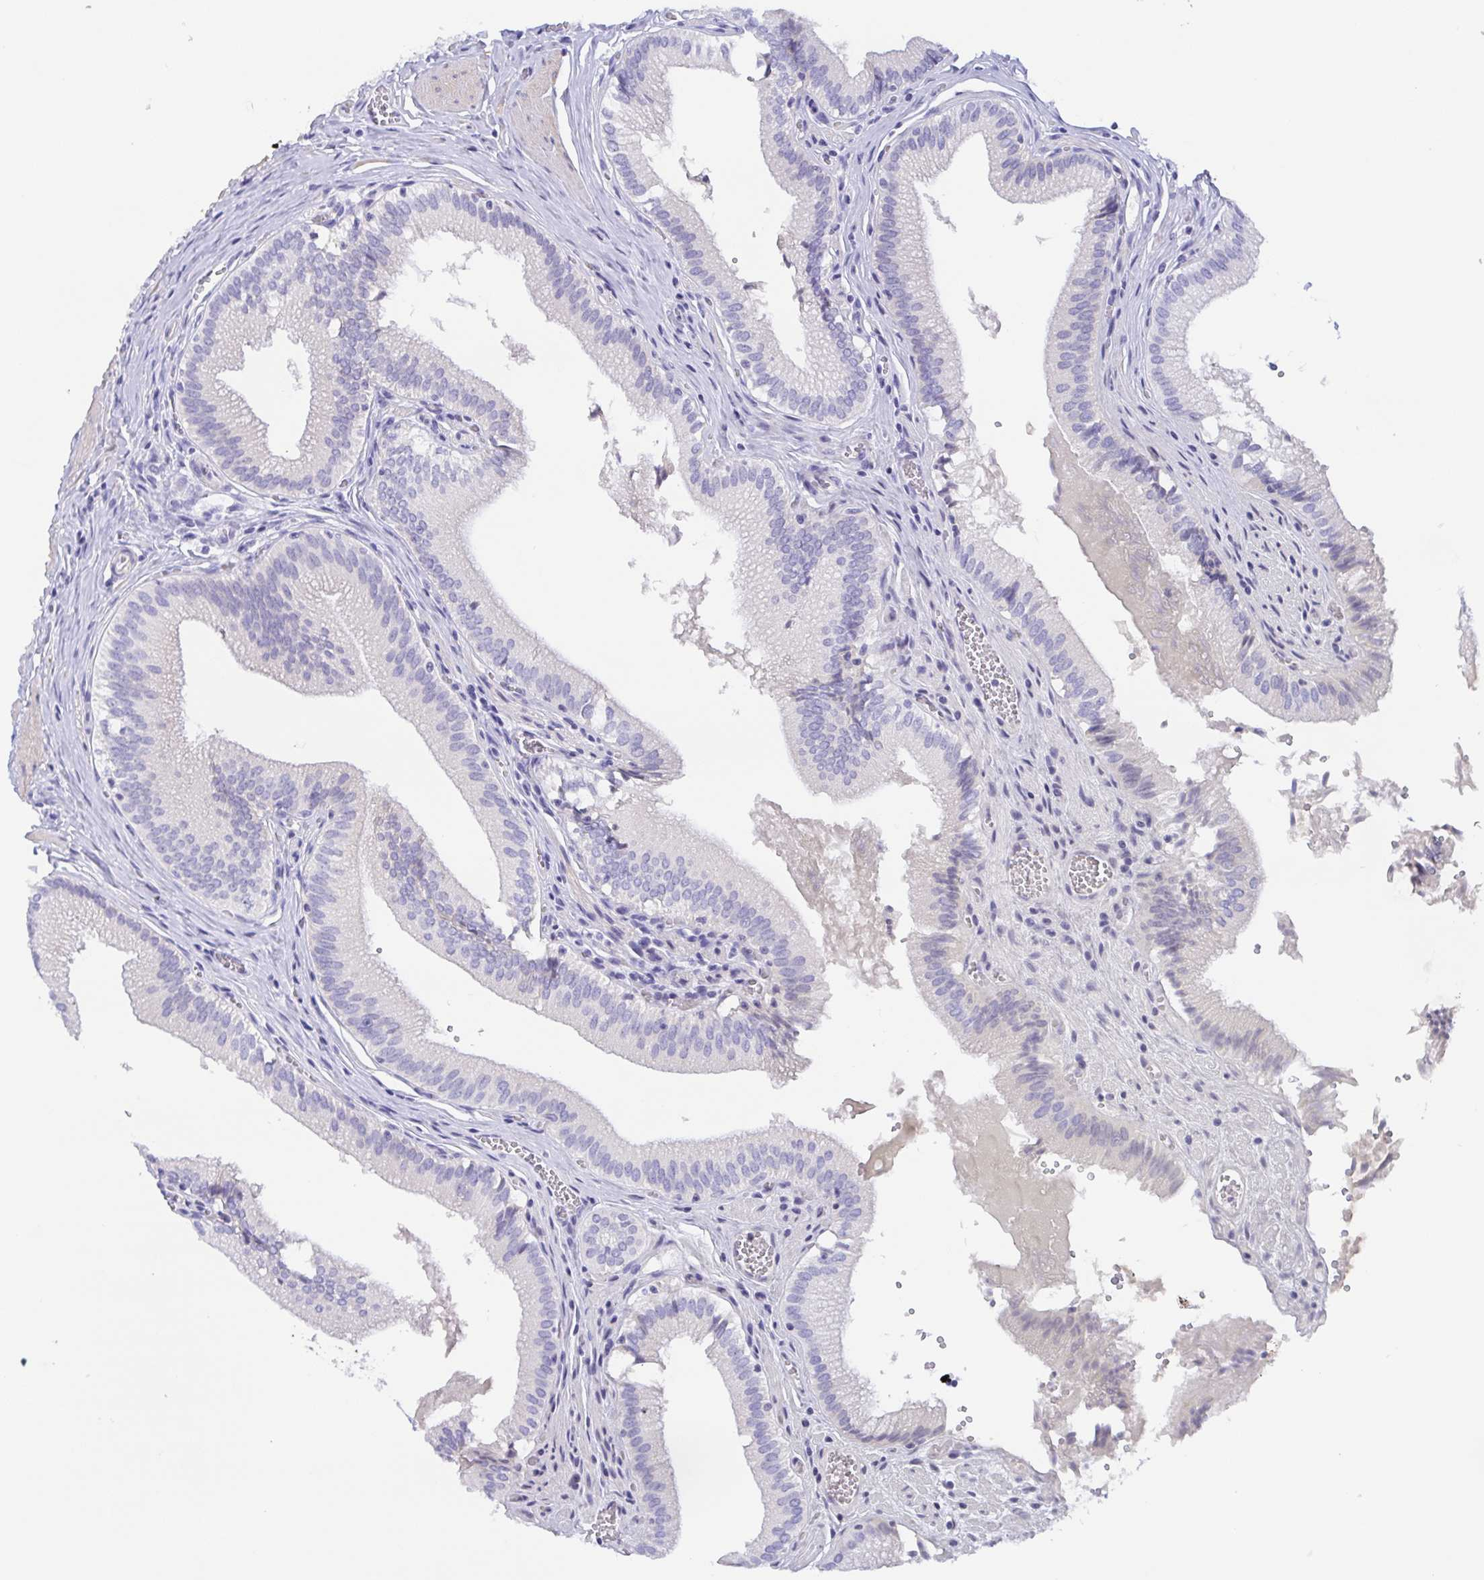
{"staining": {"intensity": "weak", "quantity": "<25%", "location": "cytoplasmic/membranous"}, "tissue": "gallbladder", "cell_type": "Glandular cells", "image_type": "normal", "snomed": [{"axis": "morphology", "description": "Normal tissue, NOS"}, {"axis": "topography", "description": "Gallbladder"}, {"axis": "topography", "description": "Peripheral nerve tissue"}], "caption": "IHC photomicrograph of normal human gallbladder stained for a protein (brown), which shows no expression in glandular cells. The staining was performed using DAB (3,3'-diaminobenzidine) to visualize the protein expression in brown, while the nuclei were stained in blue with hematoxylin (Magnification: 20x).", "gene": "MUCL3", "patient": {"sex": "male", "age": 17}}